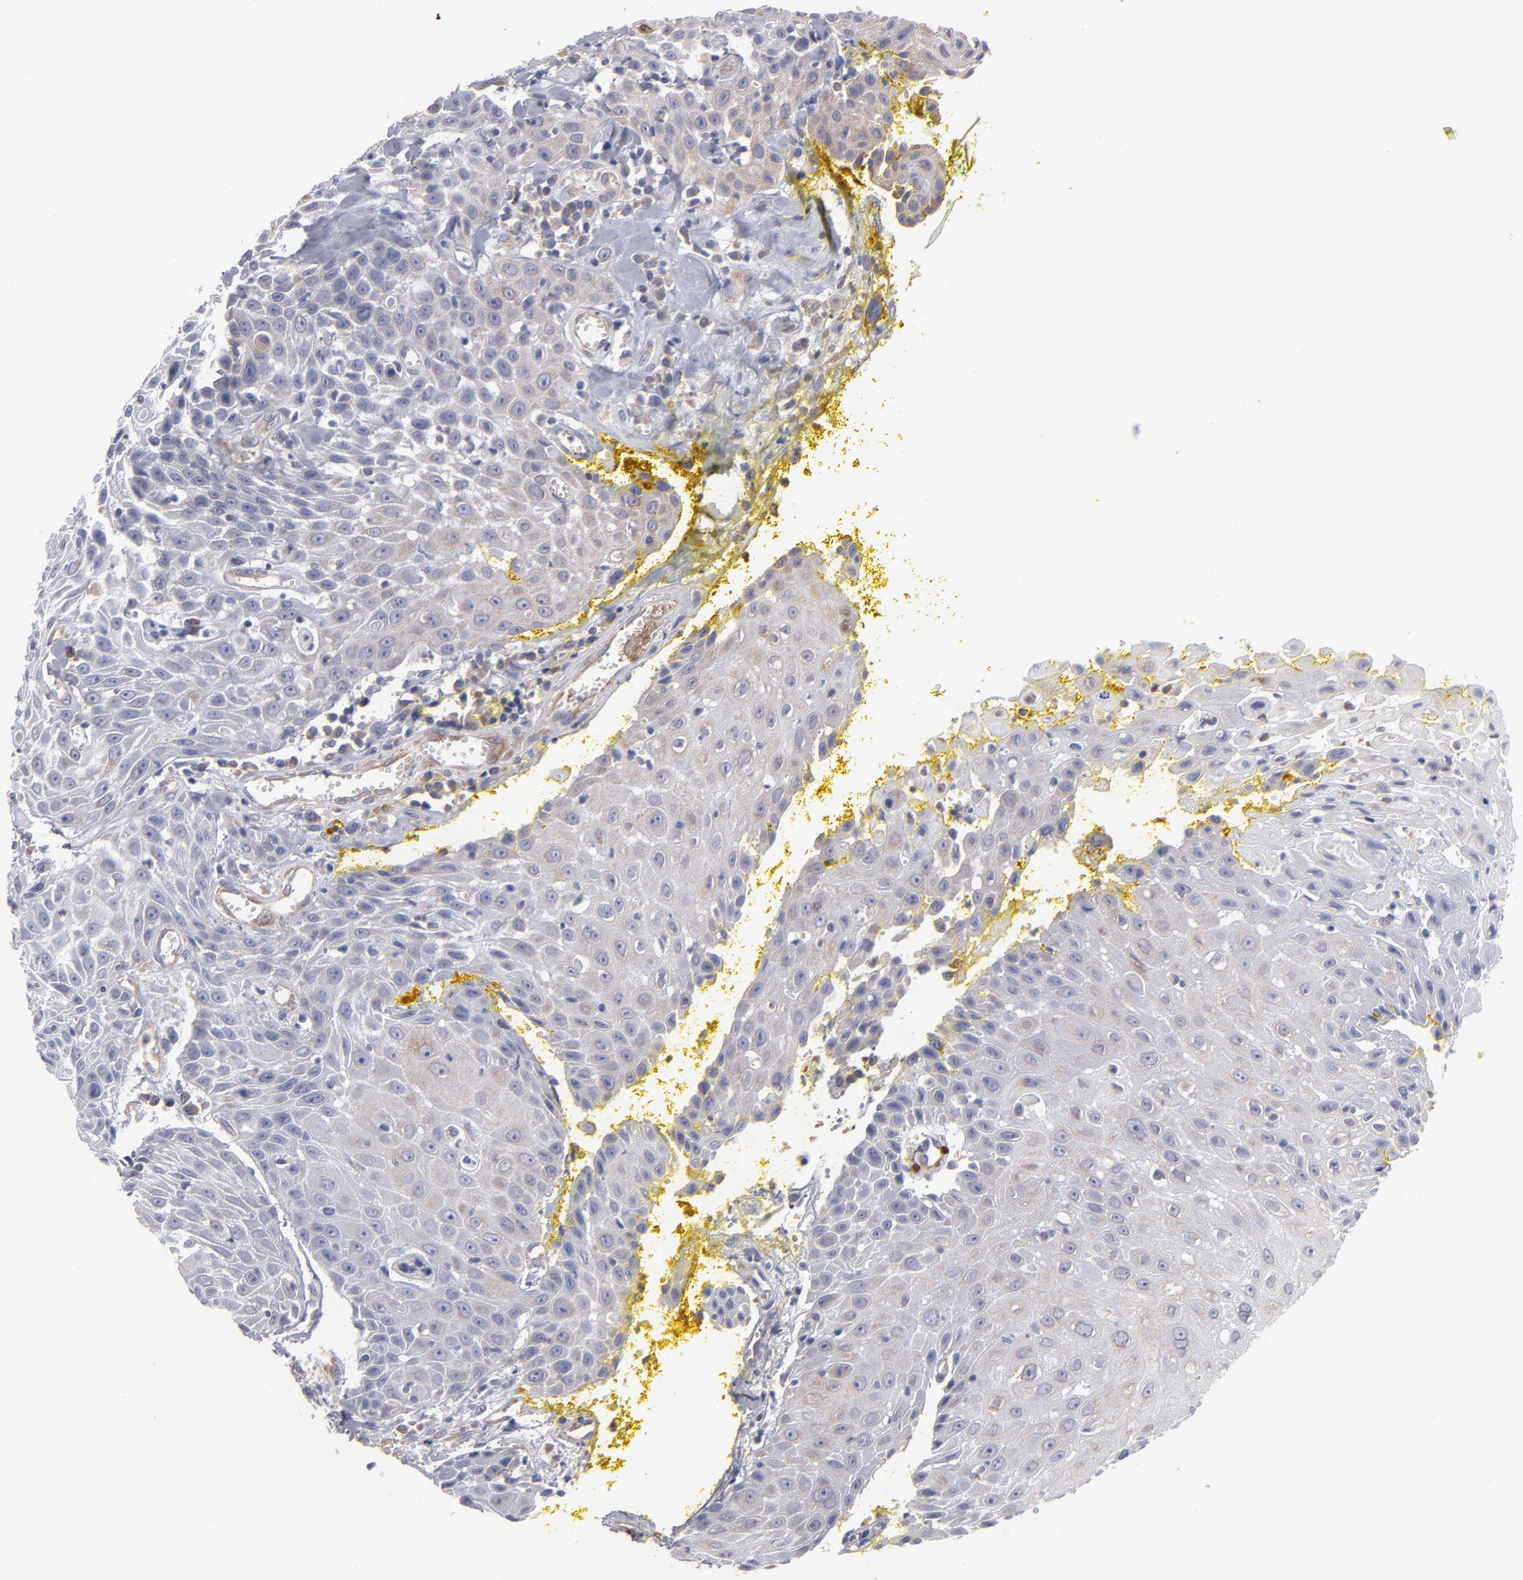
{"staining": {"intensity": "weak", "quantity": "<25%", "location": "cytoplasmic/membranous"}, "tissue": "head and neck cancer", "cell_type": "Tumor cells", "image_type": "cancer", "snomed": [{"axis": "morphology", "description": "Squamous cell carcinoma, NOS"}, {"axis": "topography", "description": "Oral tissue"}, {"axis": "topography", "description": "Head-Neck"}], "caption": "High magnification brightfield microscopy of squamous cell carcinoma (head and neck) stained with DAB (3,3'-diaminobenzidine) (brown) and counterstained with hematoxylin (blue): tumor cells show no significant expression.", "gene": "SLMAP", "patient": {"sex": "female", "age": 82}}